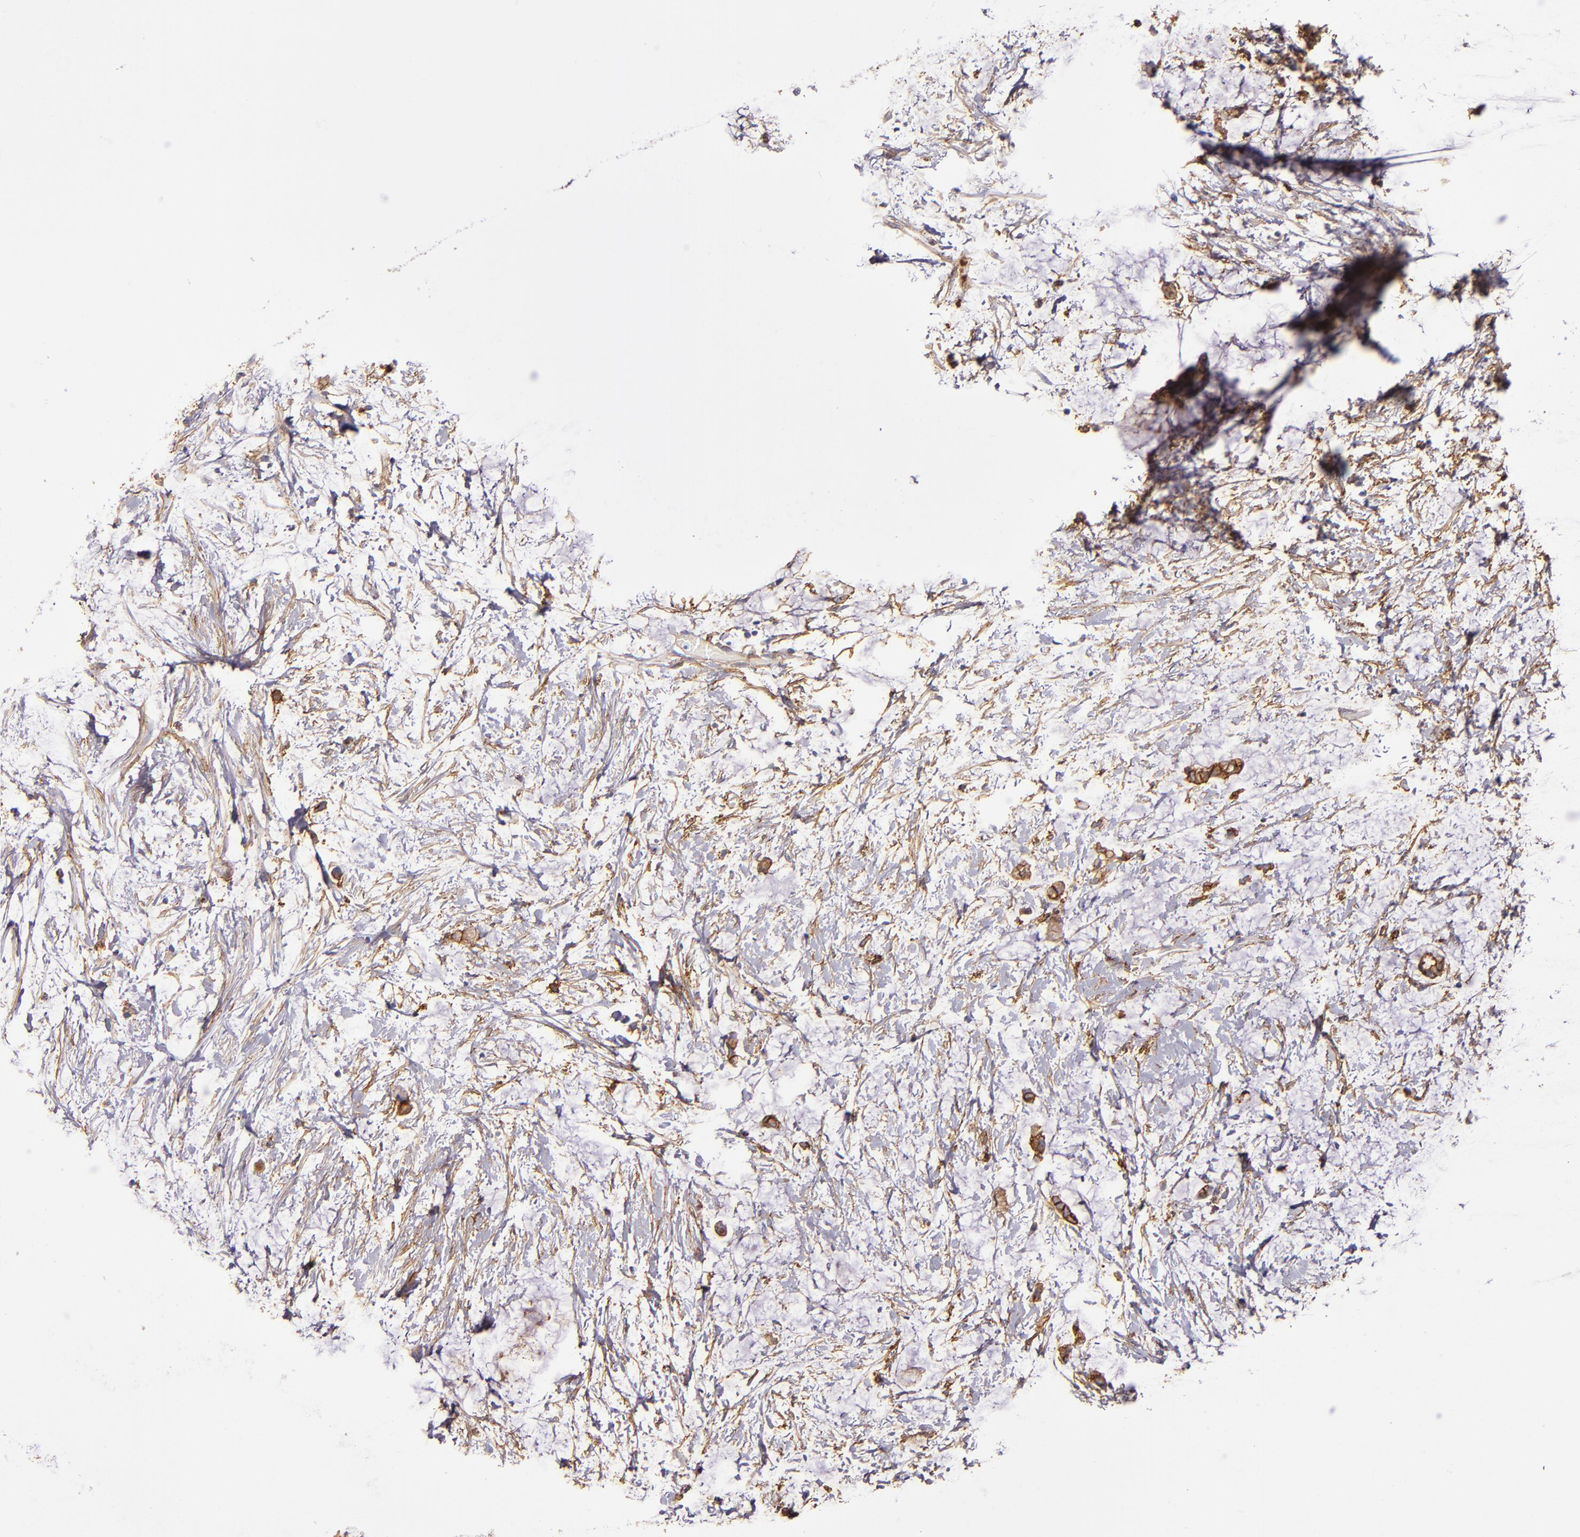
{"staining": {"intensity": "strong", "quantity": ">75%", "location": "cytoplasmic/membranous"}, "tissue": "colorectal cancer", "cell_type": "Tumor cells", "image_type": "cancer", "snomed": [{"axis": "morphology", "description": "Normal tissue, NOS"}, {"axis": "morphology", "description": "Adenocarcinoma, NOS"}, {"axis": "topography", "description": "Colon"}, {"axis": "topography", "description": "Peripheral nerve tissue"}], "caption": "Colorectal adenocarcinoma was stained to show a protein in brown. There is high levels of strong cytoplasmic/membranous staining in about >75% of tumor cells.", "gene": "CD9", "patient": {"sex": "male", "age": 14}}